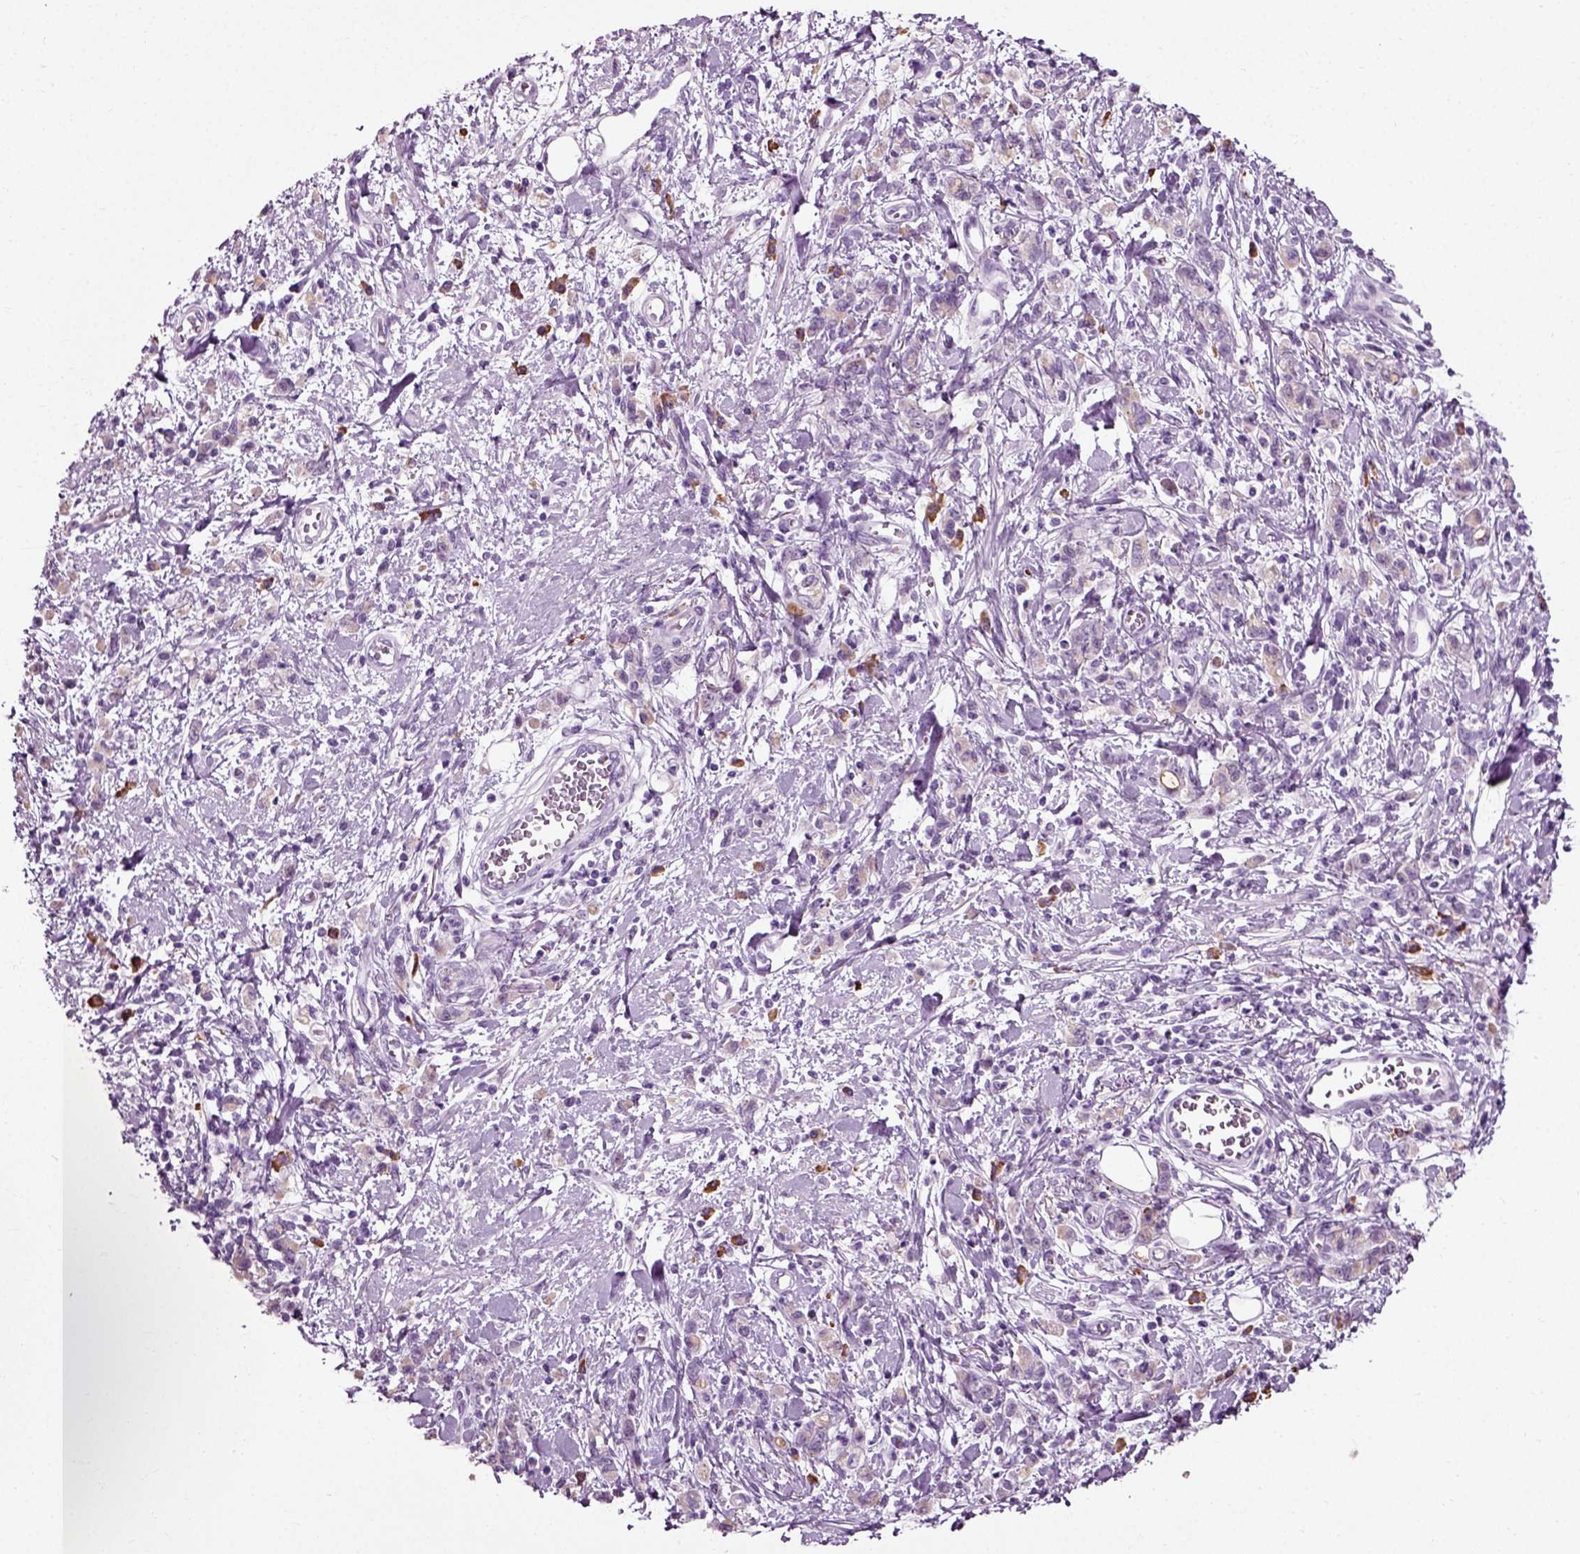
{"staining": {"intensity": "weak", "quantity": "<25%", "location": "cytoplasmic/membranous"}, "tissue": "stomach cancer", "cell_type": "Tumor cells", "image_type": "cancer", "snomed": [{"axis": "morphology", "description": "Adenocarcinoma, NOS"}, {"axis": "topography", "description": "Stomach"}], "caption": "Stomach cancer (adenocarcinoma) was stained to show a protein in brown. There is no significant positivity in tumor cells.", "gene": "SLC26A8", "patient": {"sex": "male", "age": 77}}